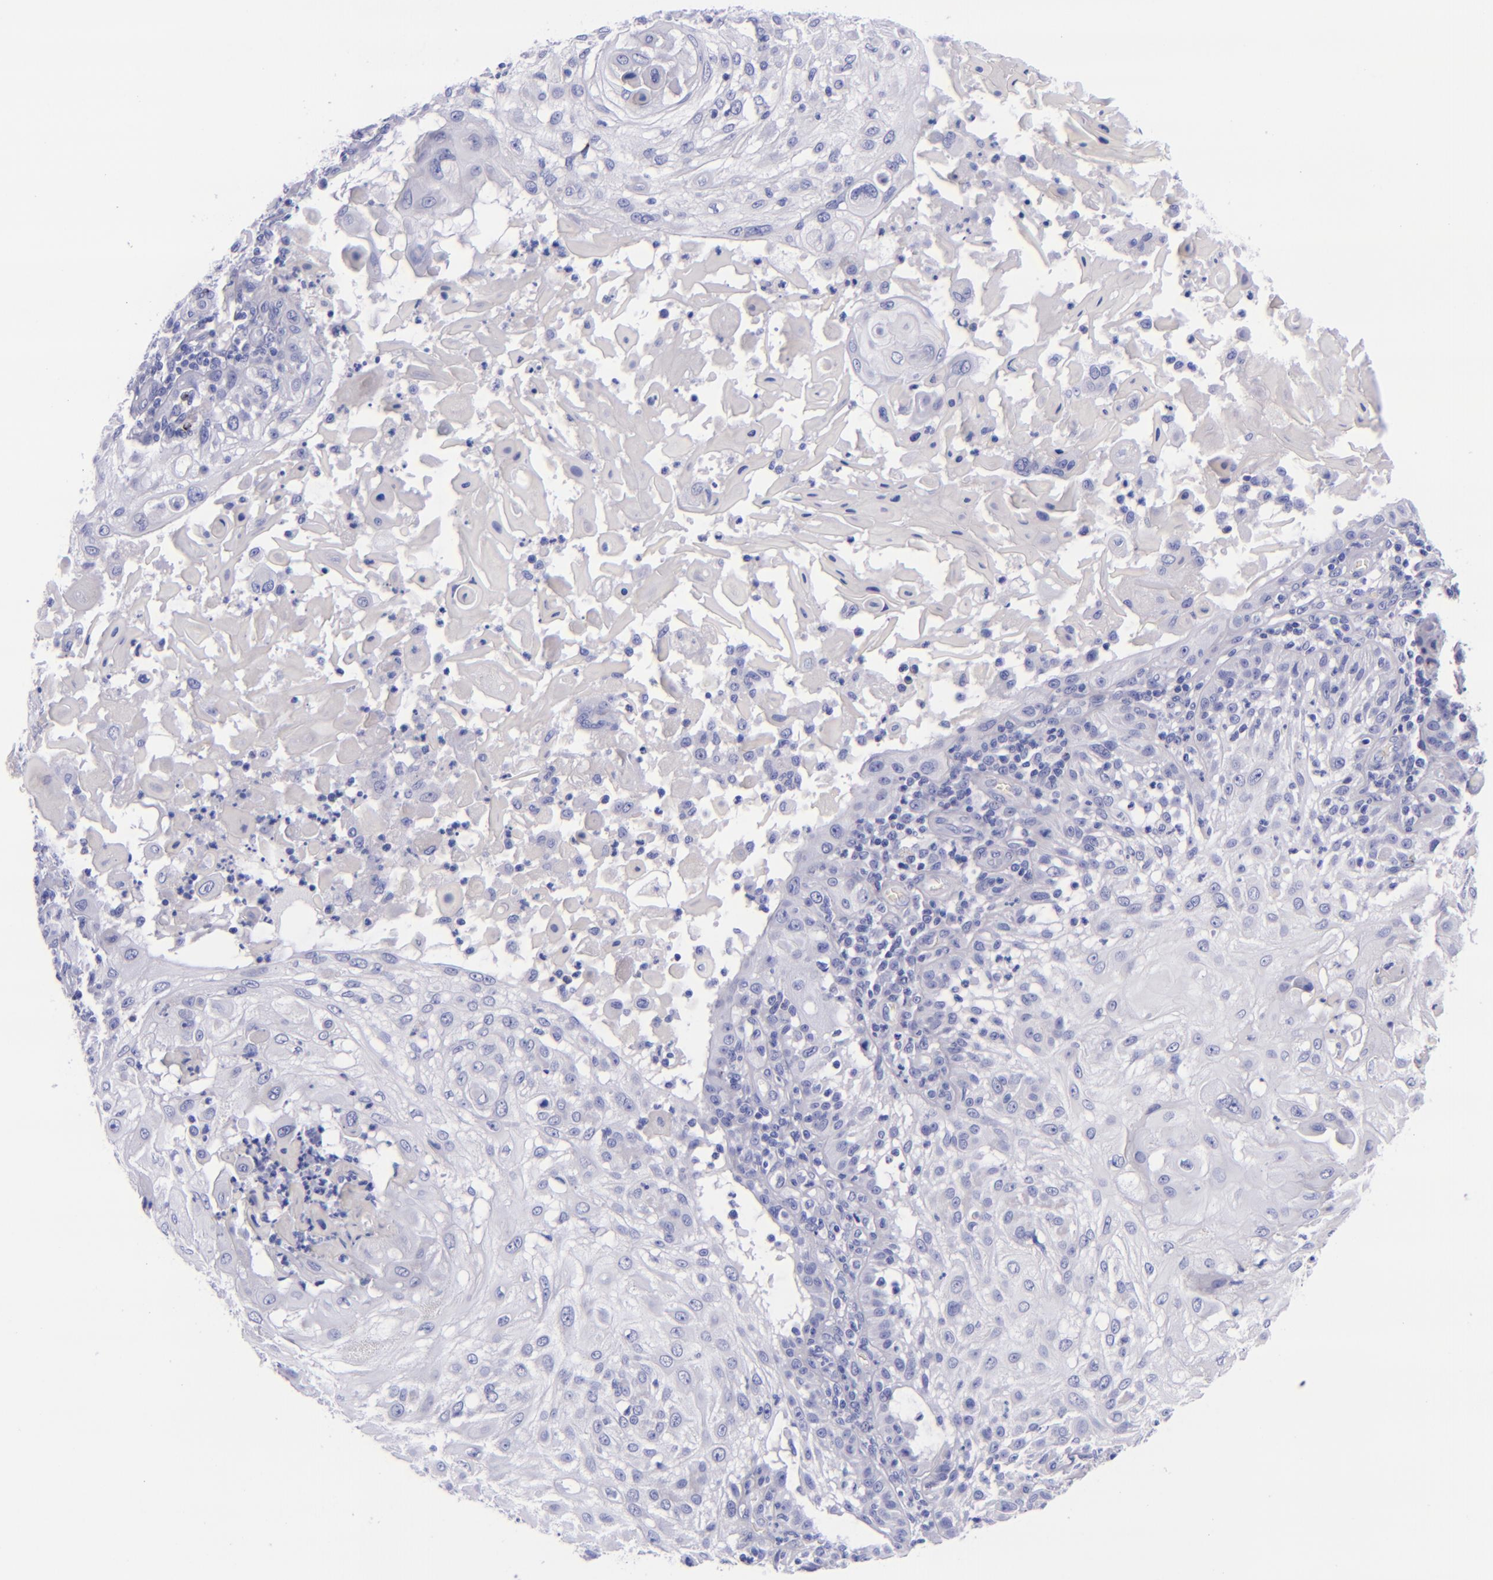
{"staining": {"intensity": "negative", "quantity": "none", "location": "none"}, "tissue": "skin cancer", "cell_type": "Tumor cells", "image_type": "cancer", "snomed": [{"axis": "morphology", "description": "Squamous cell carcinoma, NOS"}, {"axis": "topography", "description": "Skin"}], "caption": "Immunohistochemistry of human squamous cell carcinoma (skin) demonstrates no positivity in tumor cells.", "gene": "LAG3", "patient": {"sex": "female", "age": 89}}